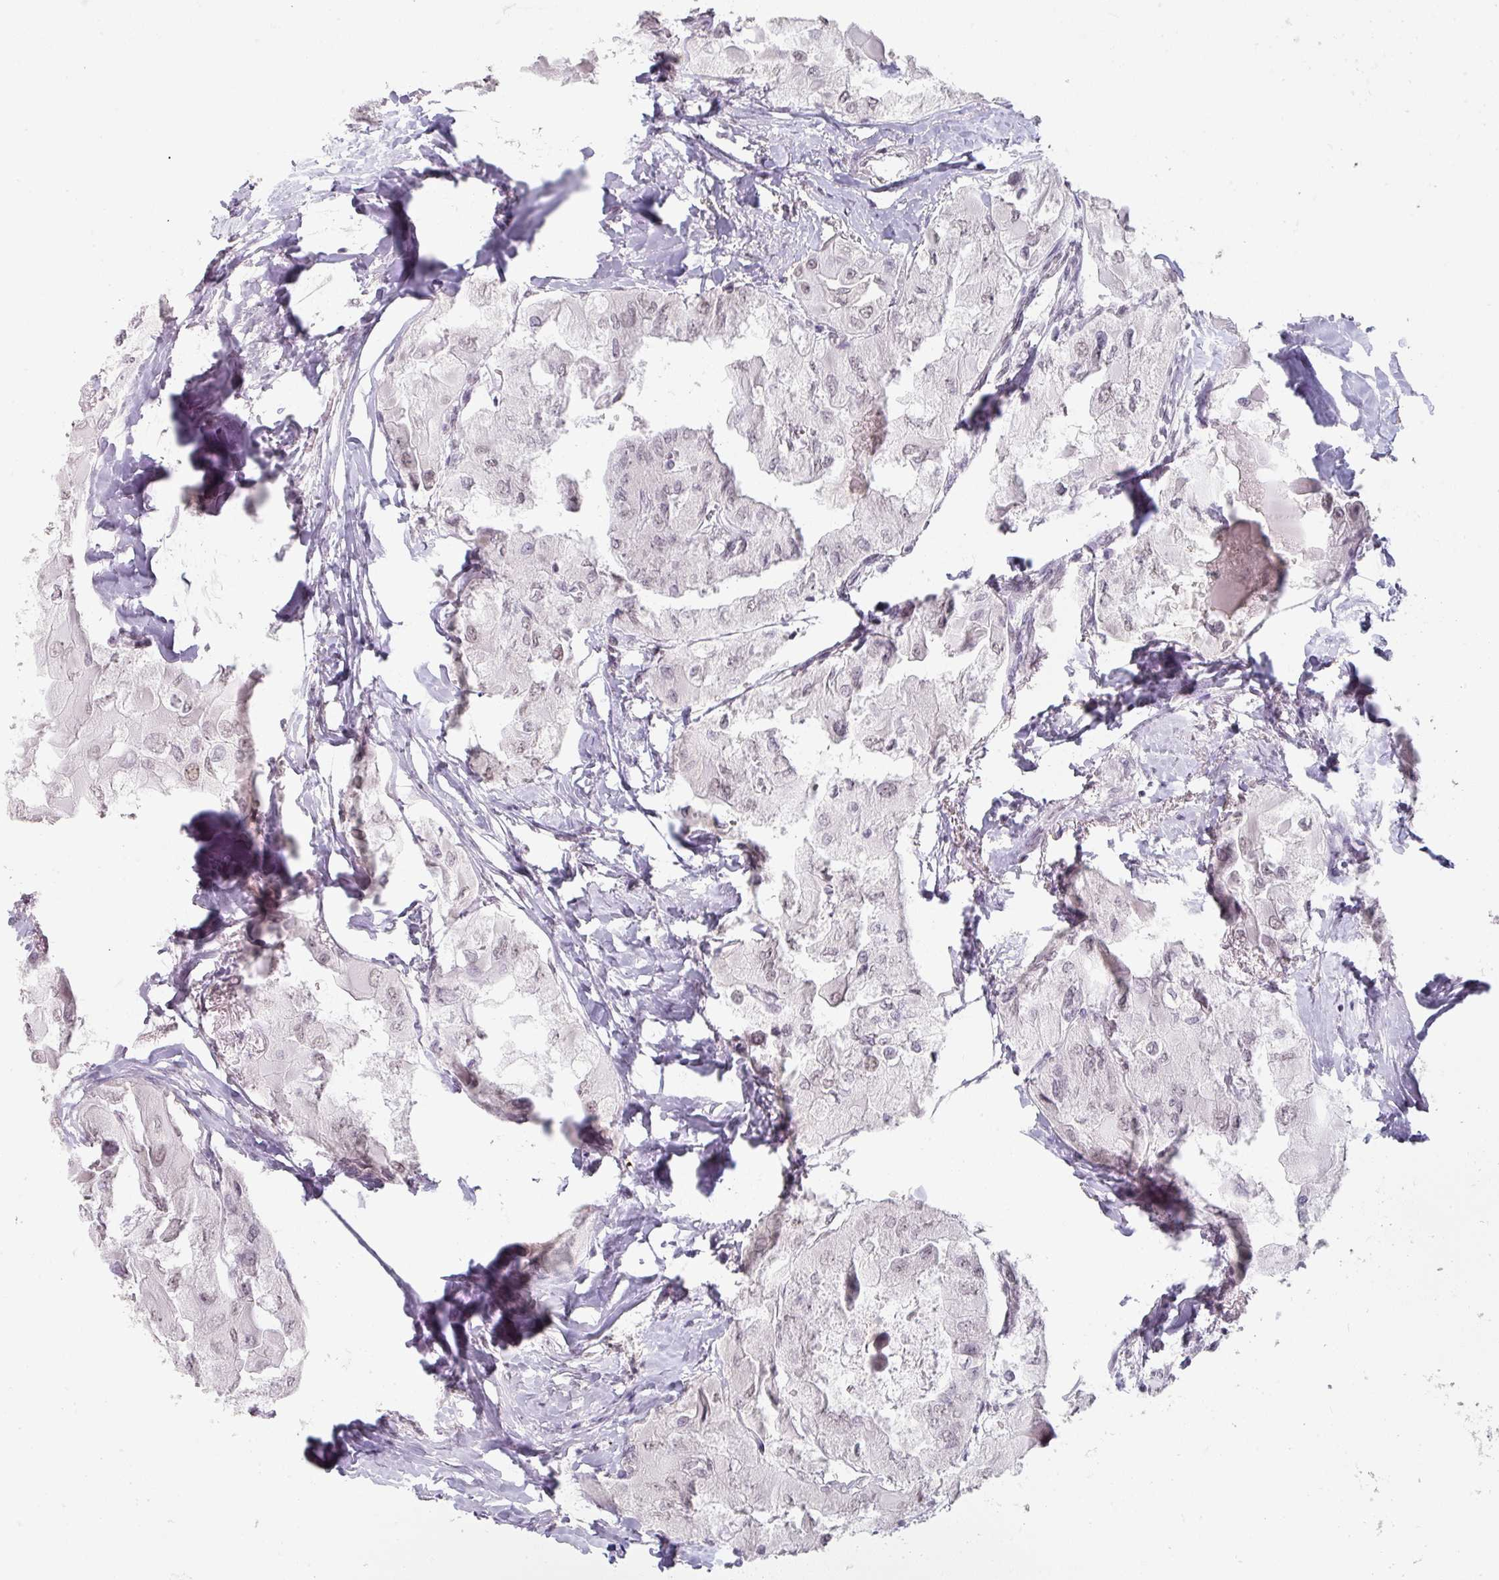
{"staining": {"intensity": "negative", "quantity": "none", "location": "none"}, "tissue": "thyroid cancer", "cell_type": "Tumor cells", "image_type": "cancer", "snomed": [{"axis": "morphology", "description": "Normal tissue, NOS"}, {"axis": "morphology", "description": "Papillary adenocarcinoma, NOS"}, {"axis": "topography", "description": "Thyroid gland"}], "caption": "Photomicrograph shows no significant protein expression in tumor cells of thyroid cancer.", "gene": "SPRR1A", "patient": {"sex": "female", "age": 59}}